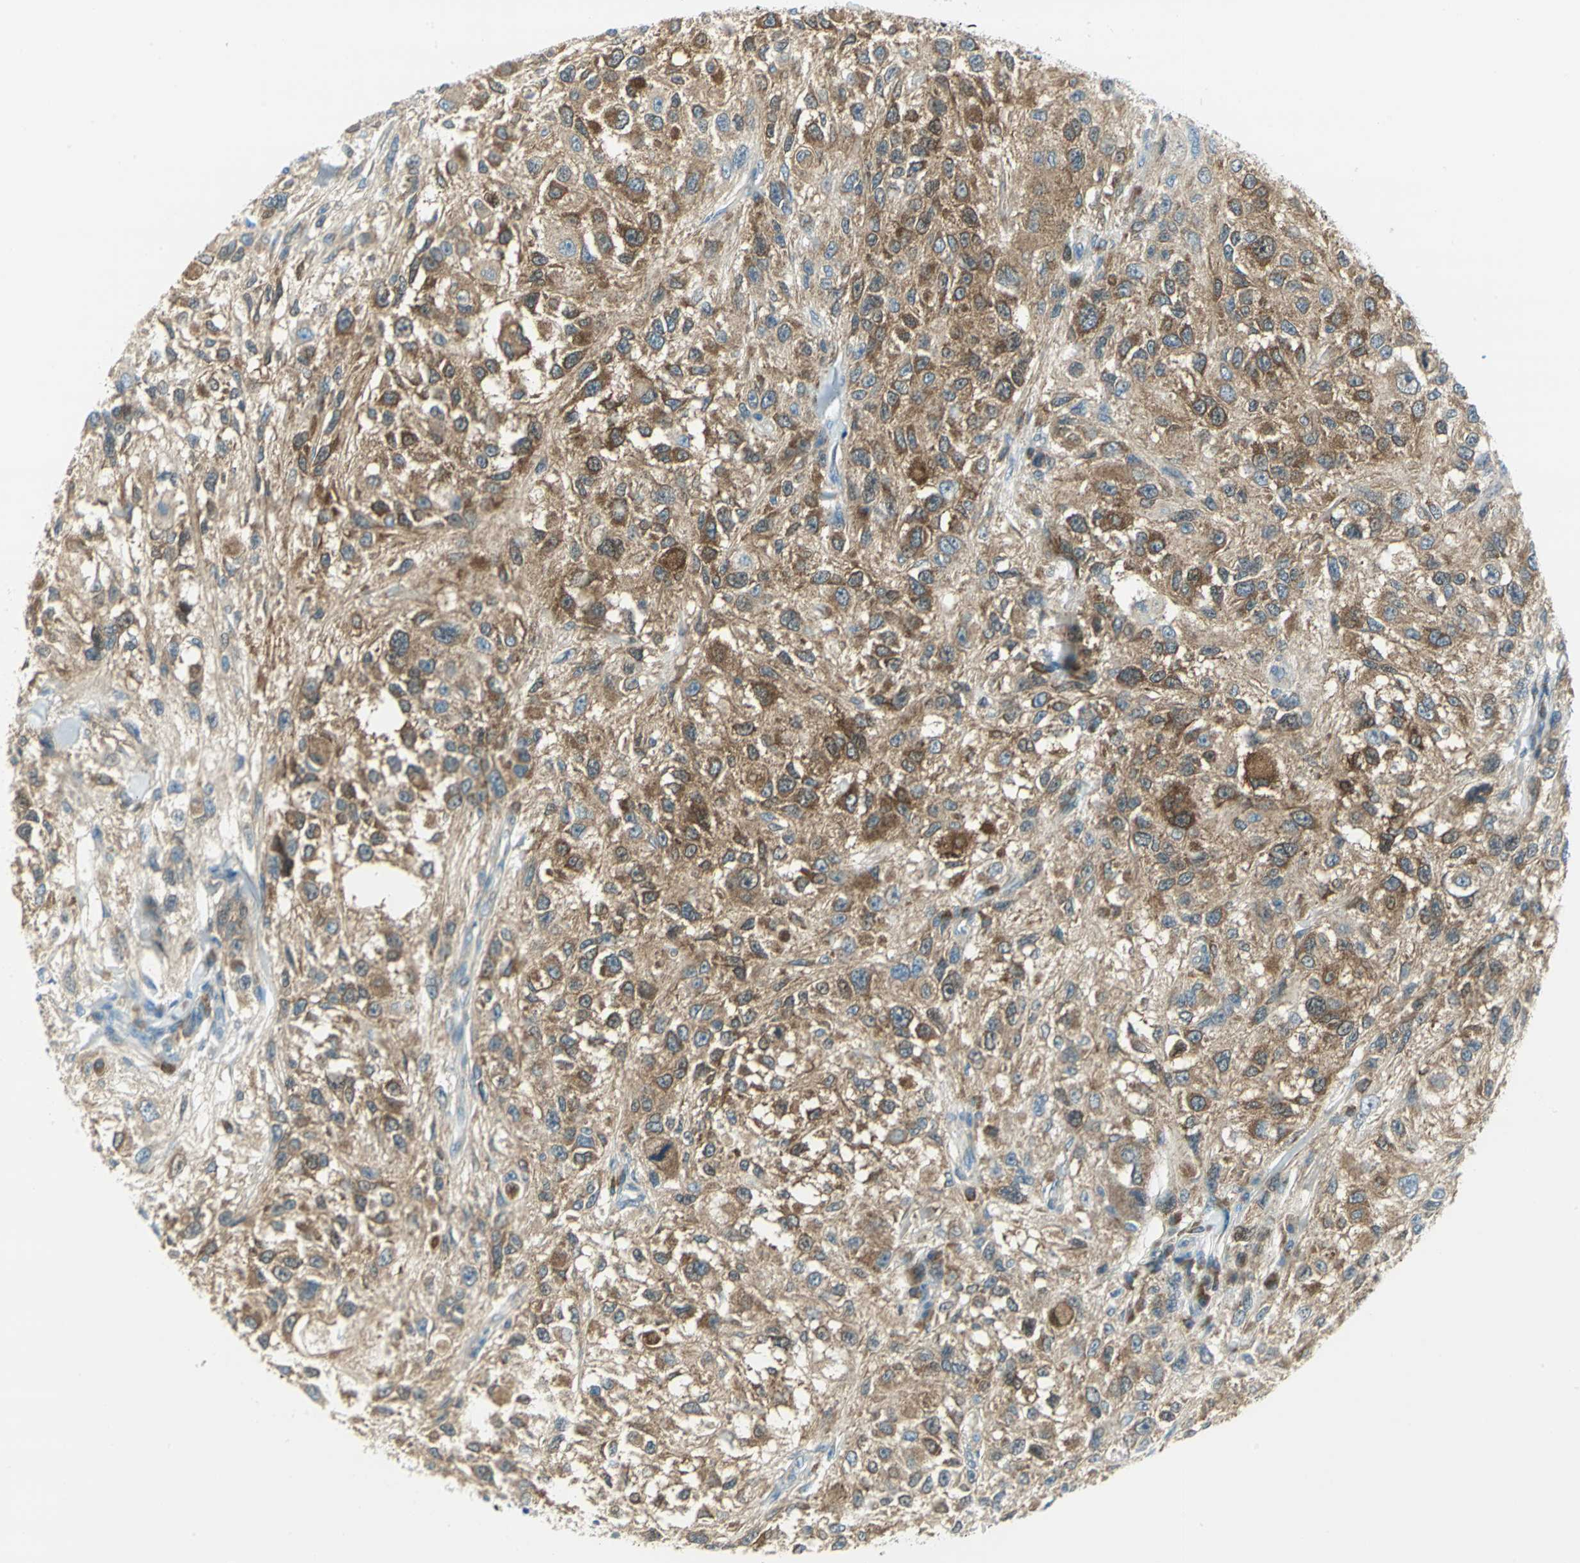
{"staining": {"intensity": "moderate", "quantity": ">75%", "location": "cytoplasmic/membranous"}, "tissue": "melanoma", "cell_type": "Tumor cells", "image_type": "cancer", "snomed": [{"axis": "morphology", "description": "Necrosis, NOS"}, {"axis": "morphology", "description": "Malignant melanoma, NOS"}, {"axis": "topography", "description": "Skin"}], "caption": "Malignant melanoma stained with DAB immunohistochemistry reveals medium levels of moderate cytoplasmic/membranous positivity in approximately >75% of tumor cells. The staining was performed using DAB to visualize the protein expression in brown, while the nuclei were stained in blue with hematoxylin (Magnification: 20x).", "gene": "ALDOA", "patient": {"sex": "female", "age": 87}}